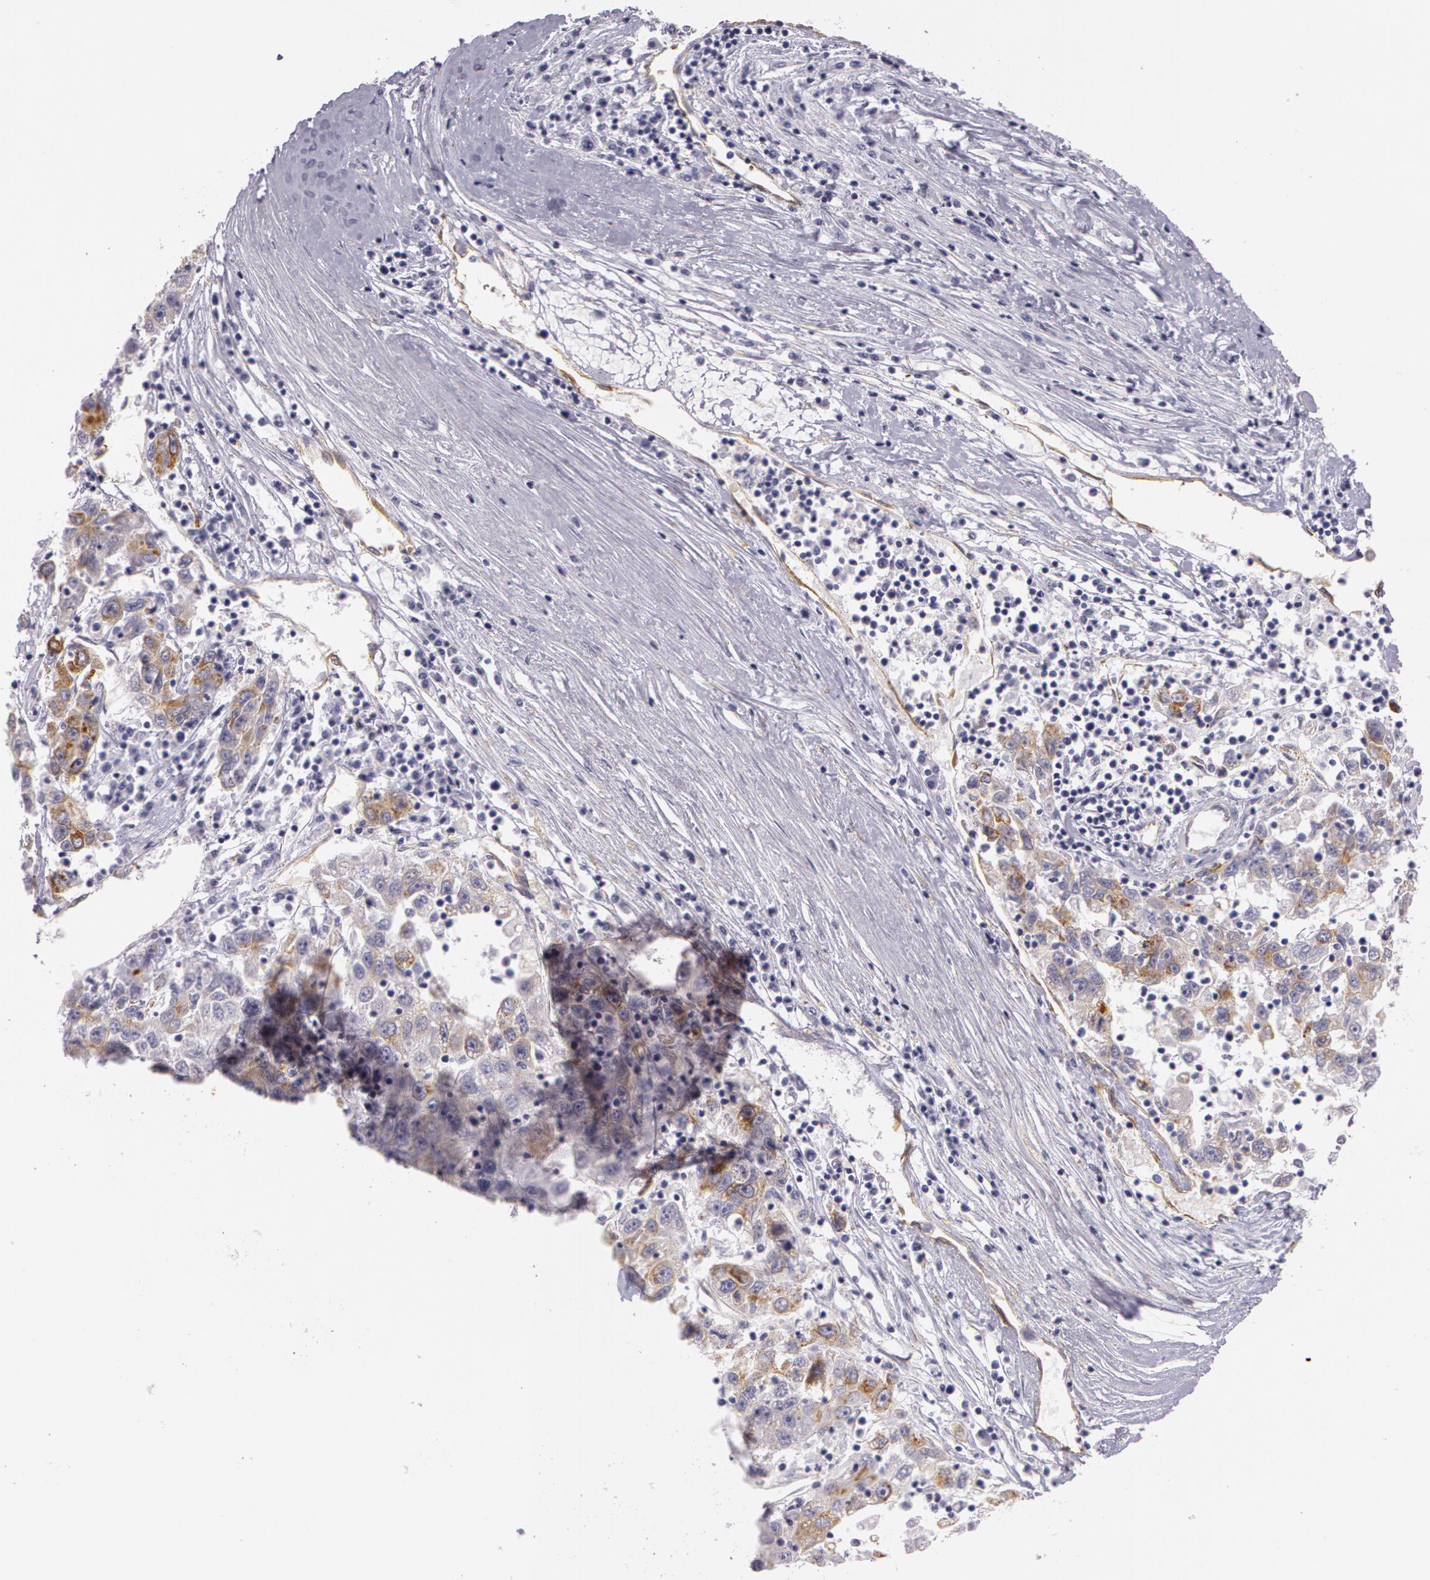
{"staining": {"intensity": "strong", "quantity": "25%-75%", "location": "cytoplasmic/membranous"}, "tissue": "liver cancer", "cell_type": "Tumor cells", "image_type": "cancer", "snomed": [{"axis": "morphology", "description": "Carcinoma, Hepatocellular, NOS"}, {"axis": "topography", "description": "Liver"}], "caption": "Protein staining of liver cancer tissue reveals strong cytoplasmic/membranous positivity in approximately 25%-75% of tumor cells.", "gene": "APP", "patient": {"sex": "male", "age": 49}}